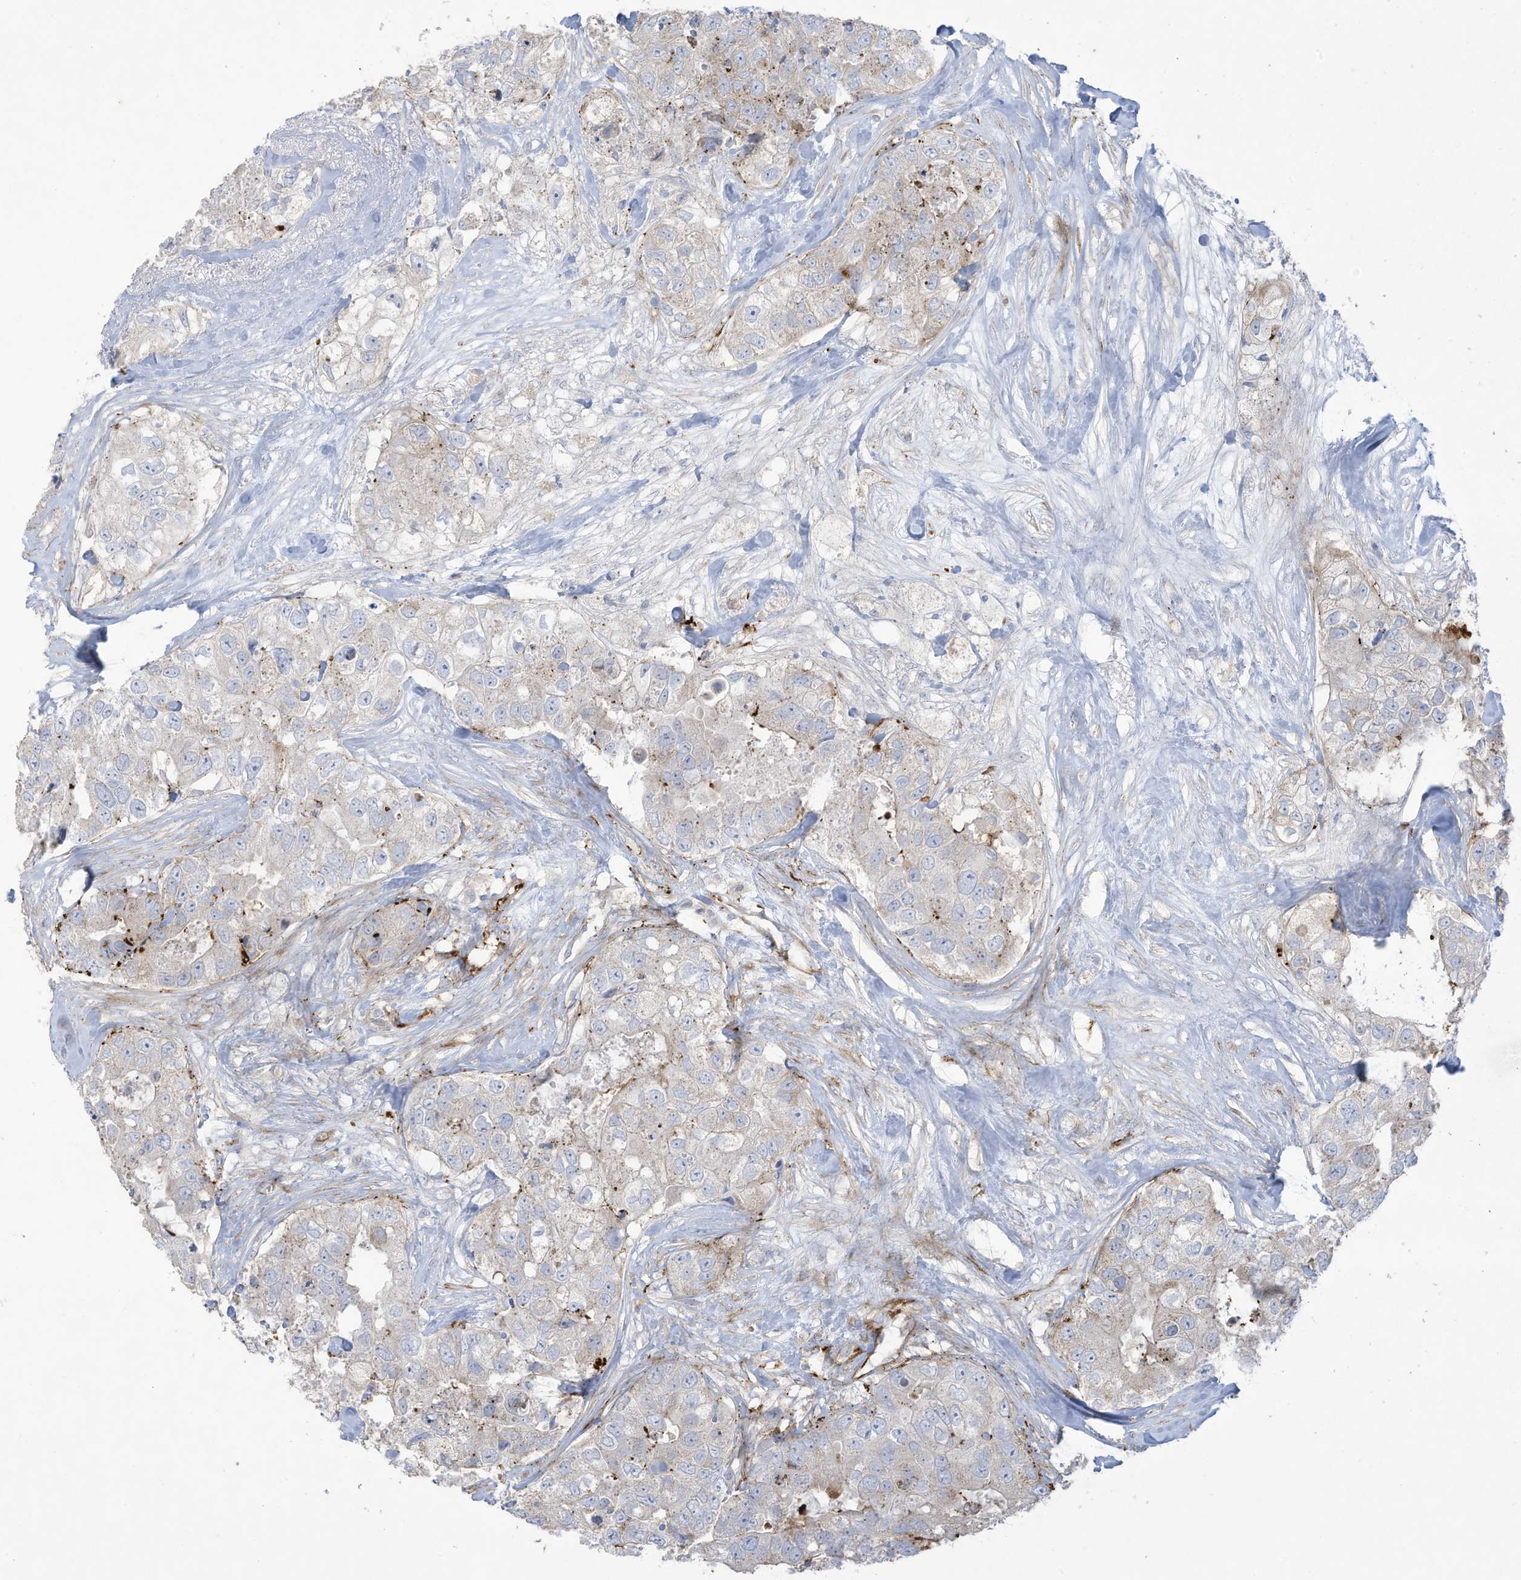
{"staining": {"intensity": "negative", "quantity": "none", "location": "none"}, "tissue": "breast cancer", "cell_type": "Tumor cells", "image_type": "cancer", "snomed": [{"axis": "morphology", "description": "Duct carcinoma"}, {"axis": "topography", "description": "Breast"}], "caption": "An immunohistochemistry photomicrograph of invasive ductal carcinoma (breast) is shown. There is no staining in tumor cells of invasive ductal carcinoma (breast). (Stains: DAB (3,3'-diaminobenzidine) immunohistochemistry (IHC) with hematoxylin counter stain, Microscopy: brightfield microscopy at high magnification).", "gene": "THNSL2", "patient": {"sex": "female", "age": 62}}